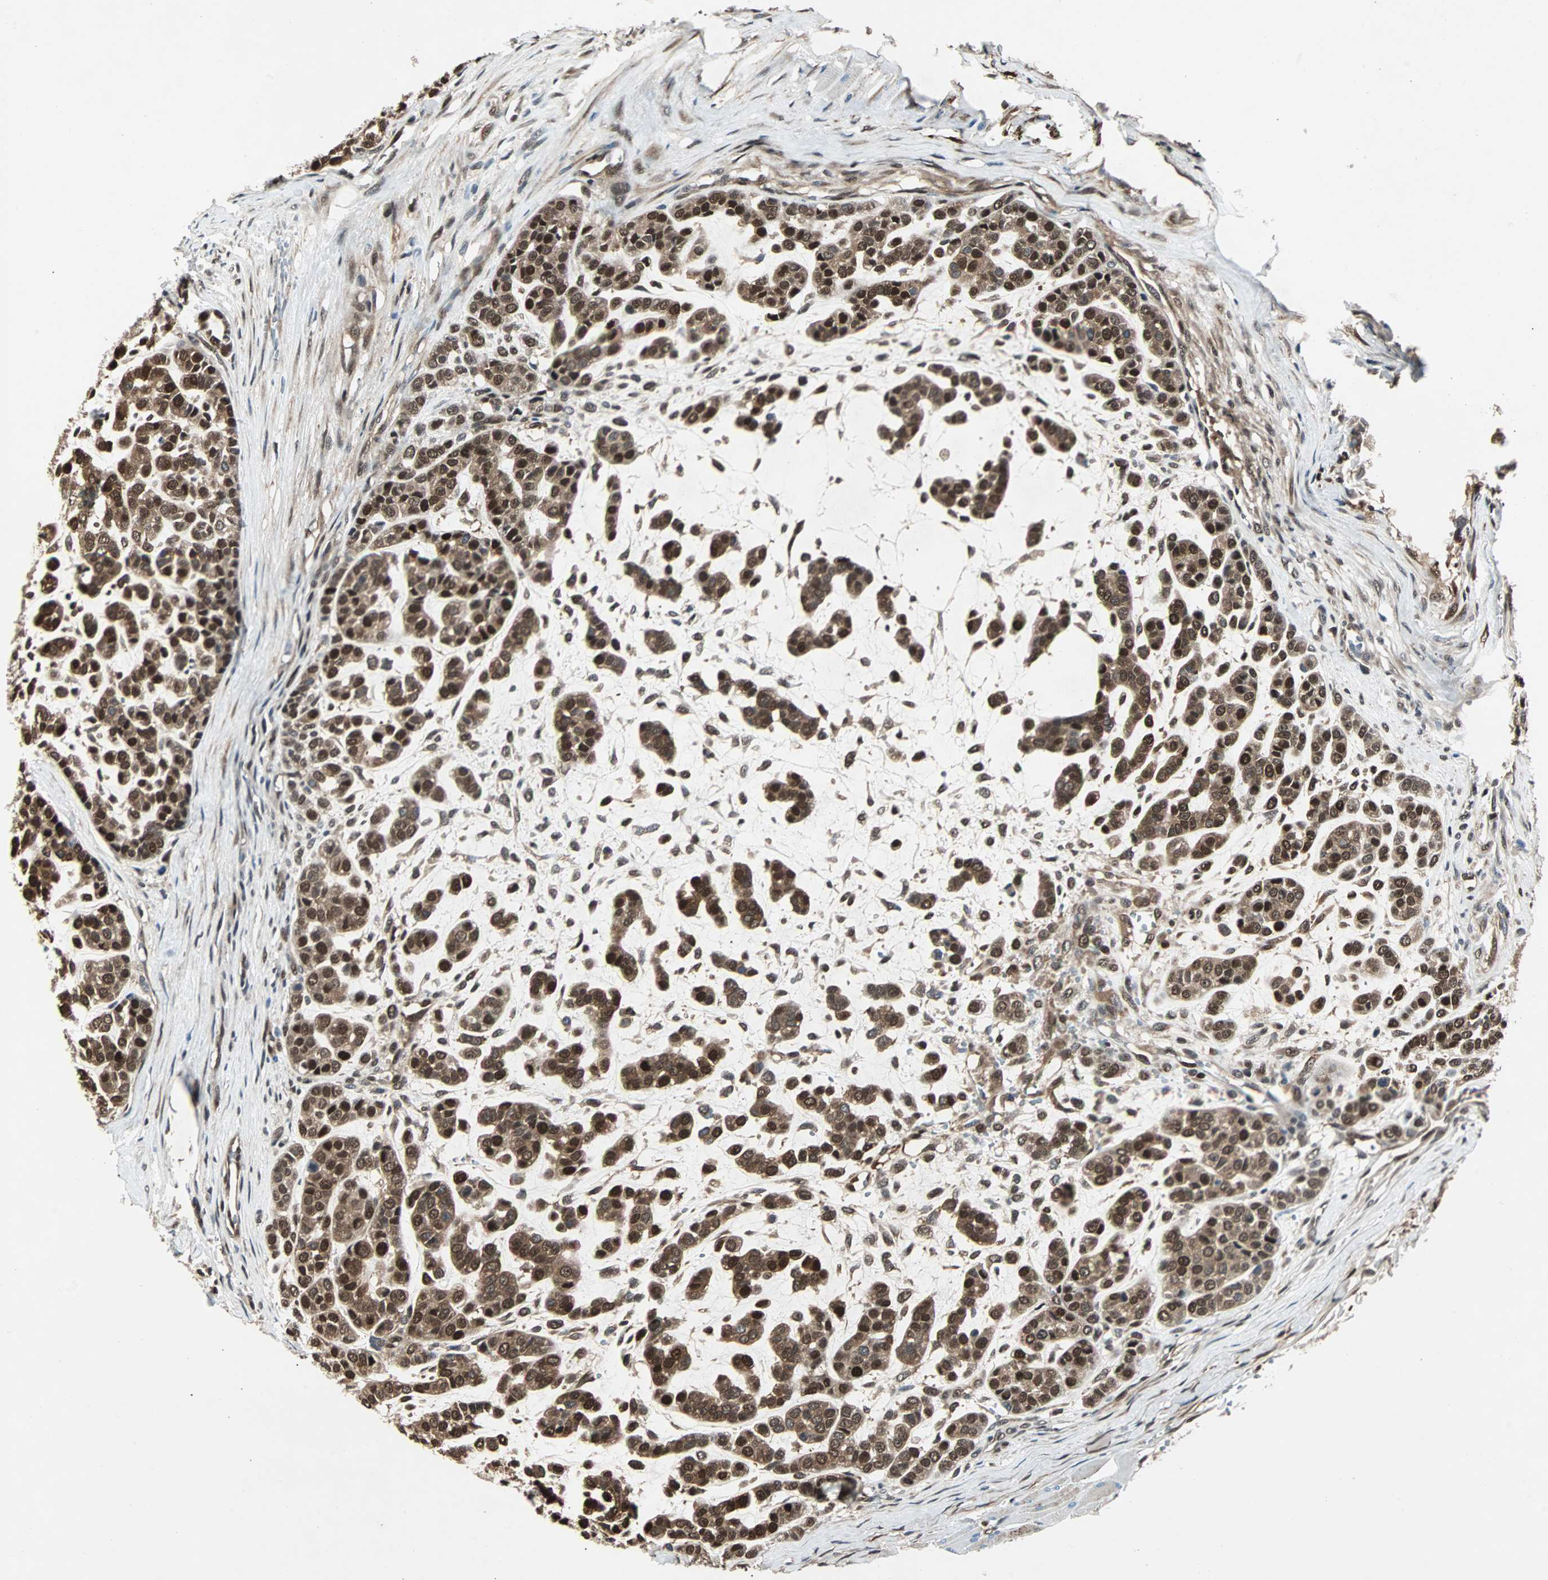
{"staining": {"intensity": "strong", "quantity": ">75%", "location": "cytoplasmic/membranous,nuclear"}, "tissue": "head and neck cancer", "cell_type": "Tumor cells", "image_type": "cancer", "snomed": [{"axis": "morphology", "description": "Adenocarcinoma, NOS"}, {"axis": "morphology", "description": "Adenoma, NOS"}, {"axis": "topography", "description": "Head-Neck"}], "caption": "This photomicrograph reveals IHC staining of head and neck adenoma, with high strong cytoplasmic/membranous and nuclear staining in approximately >75% of tumor cells.", "gene": "ACLY", "patient": {"sex": "female", "age": 55}}